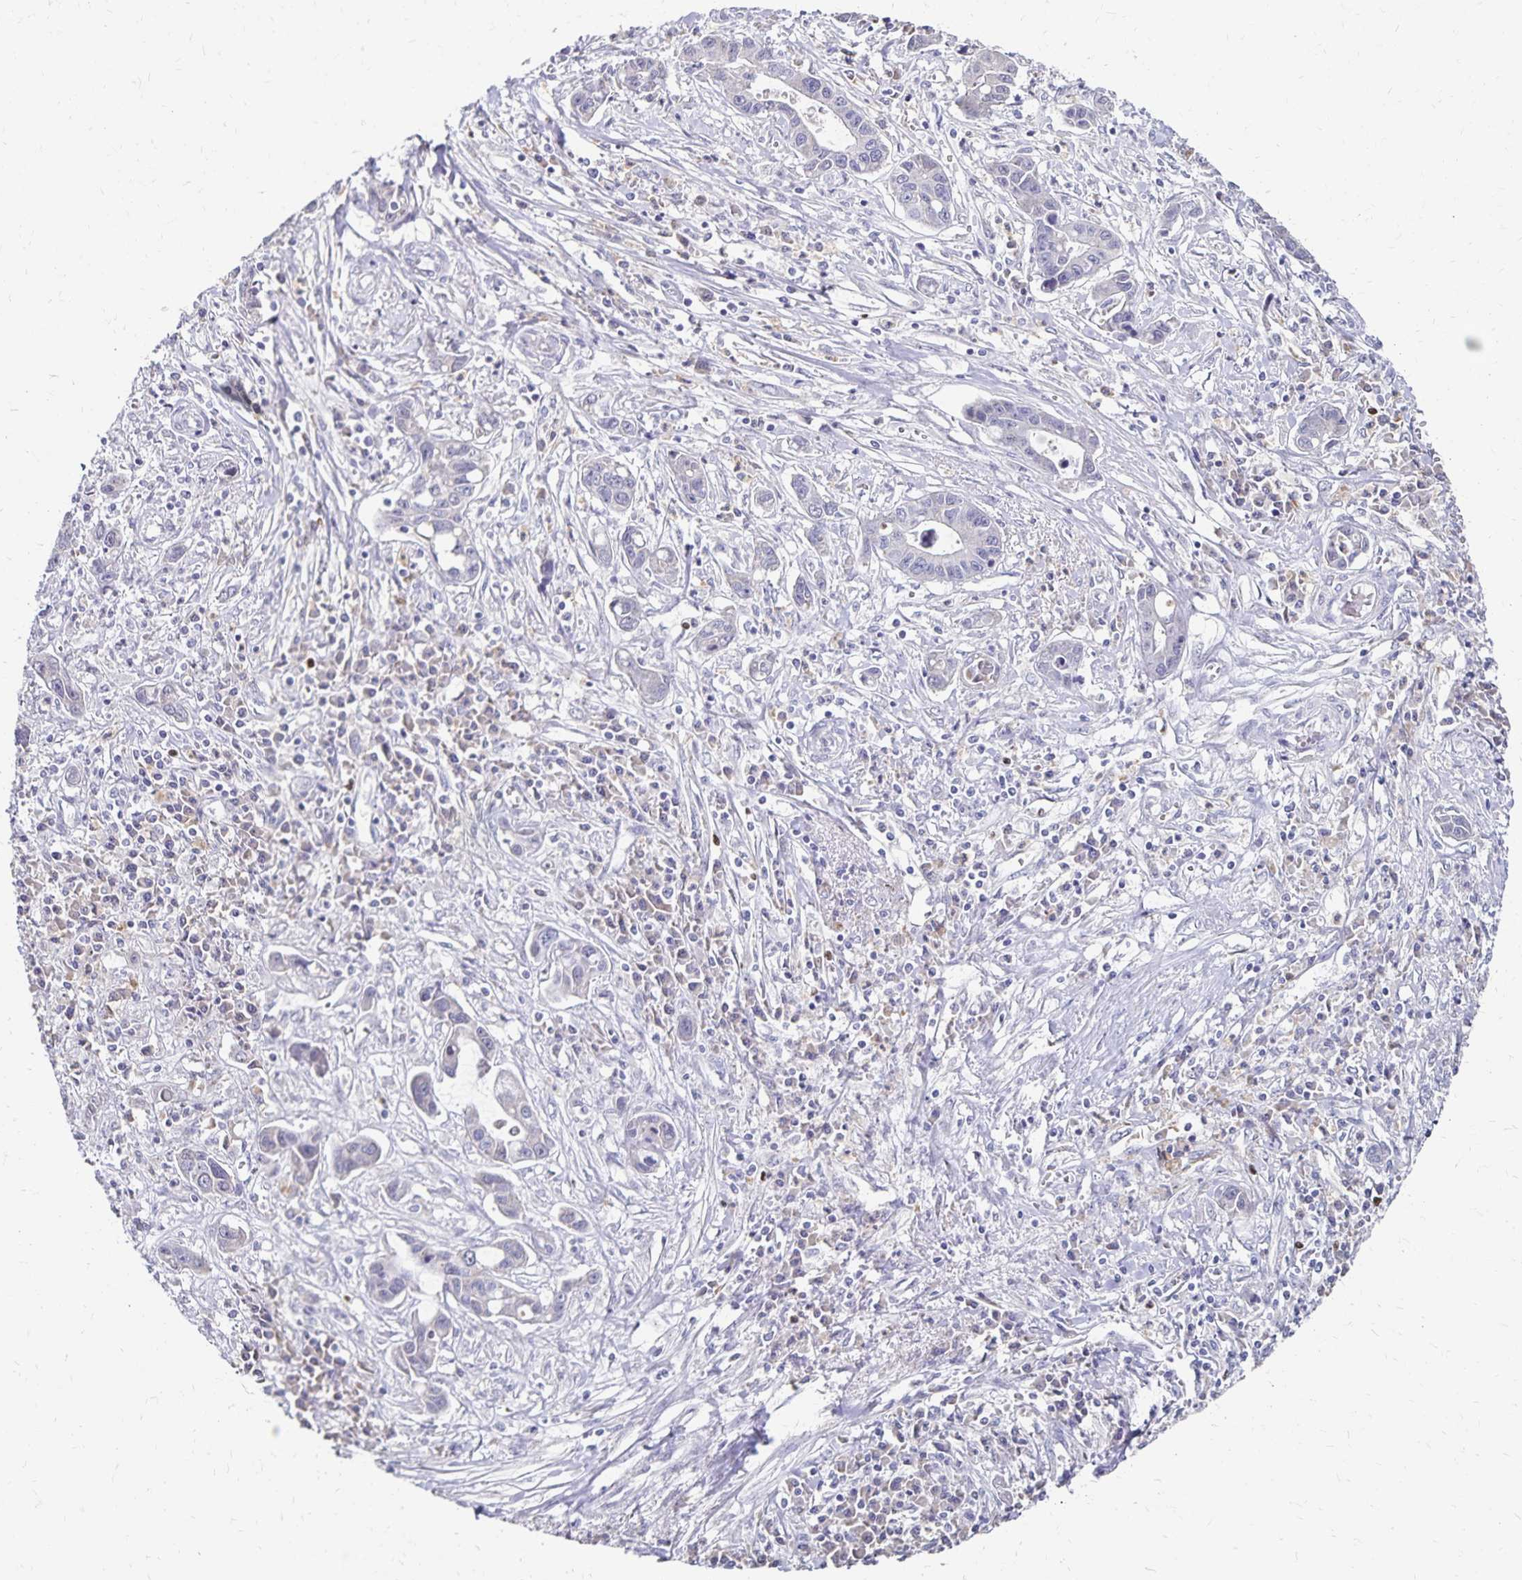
{"staining": {"intensity": "negative", "quantity": "none", "location": "none"}, "tissue": "liver cancer", "cell_type": "Tumor cells", "image_type": "cancer", "snomed": [{"axis": "morphology", "description": "Cholangiocarcinoma"}, {"axis": "topography", "description": "Liver"}], "caption": "There is no significant positivity in tumor cells of liver cholangiocarcinoma.", "gene": "PAX5", "patient": {"sex": "male", "age": 58}}